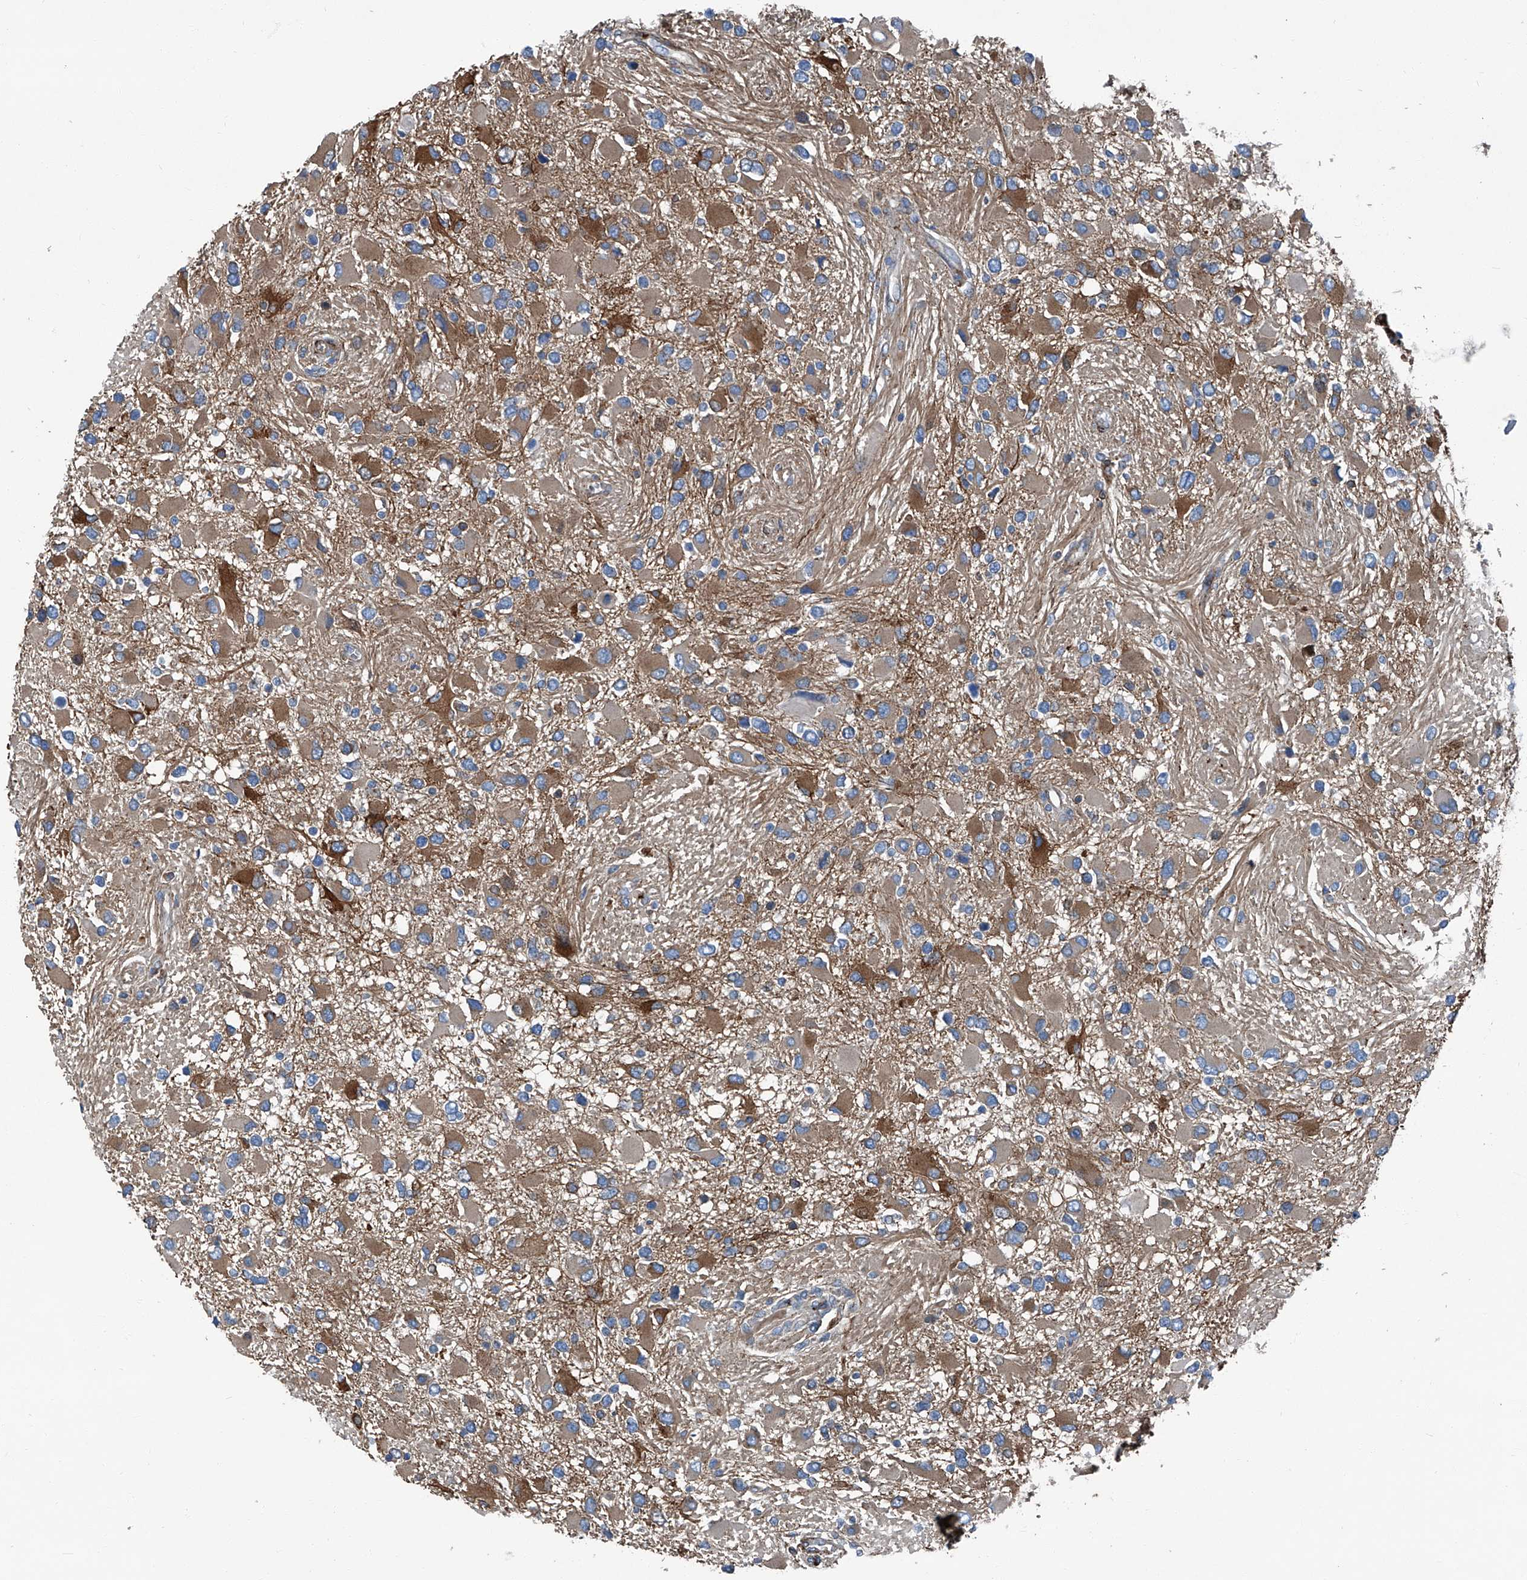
{"staining": {"intensity": "strong", "quantity": "<25%", "location": "cytoplasmic/membranous"}, "tissue": "glioma", "cell_type": "Tumor cells", "image_type": "cancer", "snomed": [{"axis": "morphology", "description": "Glioma, malignant, High grade"}, {"axis": "topography", "description": "Brain"}], "caption": "Protein staining displays strong cytoplasmic/membranous positivity in approximately <25% of tumor cells in malignant glioma (high-grade).", "gene": "SEPTIN7", "patient": {"sex": "male", "age": 53}}